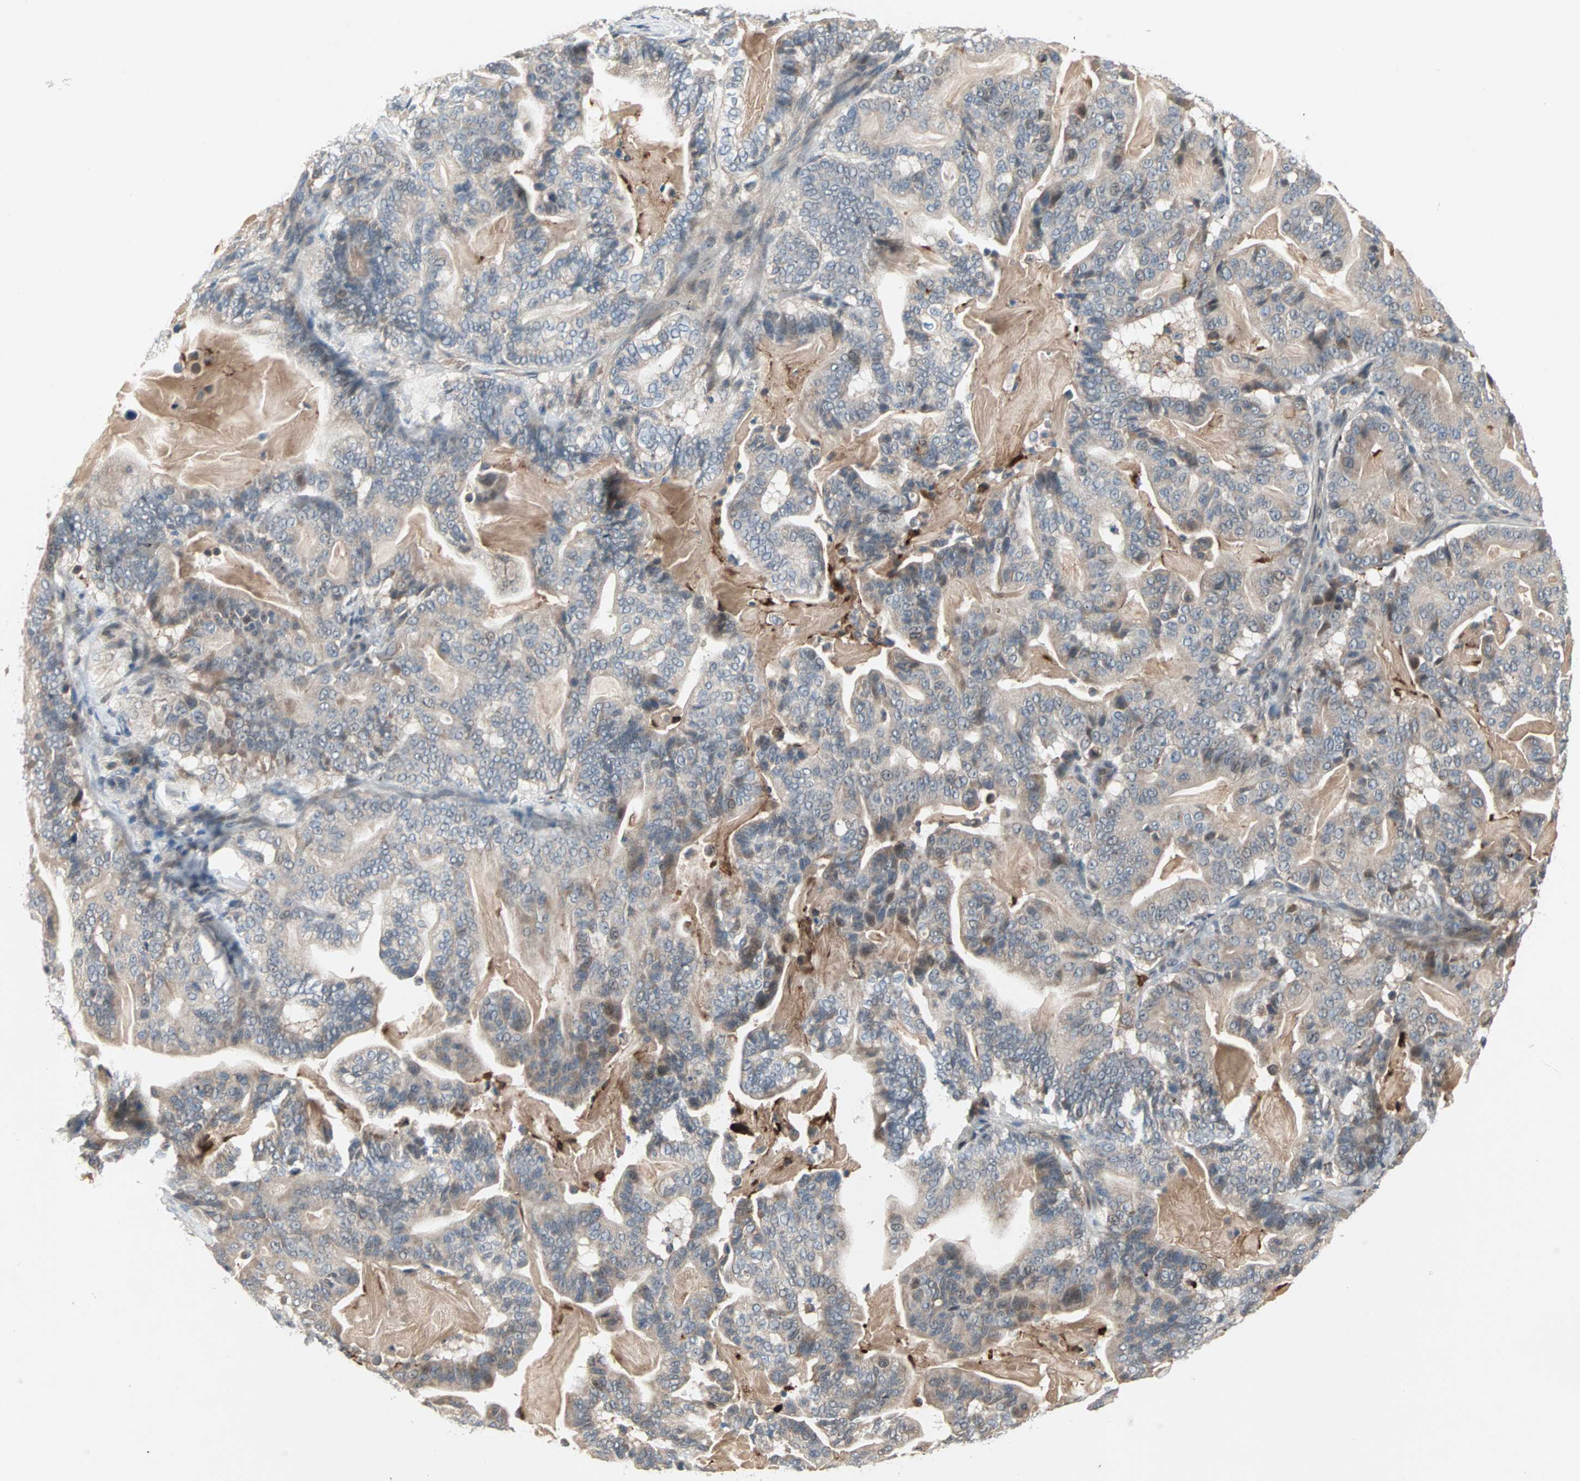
{"staining": {"intensity": "weak", "quantity": ">75%", "location": "cytoplasmic/membranous"}, "tissue": "pancreatic cancer", "cell_type": "Tumor cells", "image_type": "cancer", "snomed": [{"axis": "morphology", "description": "Adenocarcinoma, NOS"}, {"axis": "topography", "description": "Pancreas"}], "caption": "Immunohistochemical staining of human pancreatic cancer (adenocarcinoma) exhibits weak cytoplasmic/membranous protein staining in approximately >75% of tumor cells. The staining was performed using DAB (3,3'-diaminobenzidine) to visualize the protein expression in brown, while the nuclei were stained in blue with hematoxylin (Magnification: 20x).", "gene": "PROS1", "patient": {"sex": "male", "age": 63}}